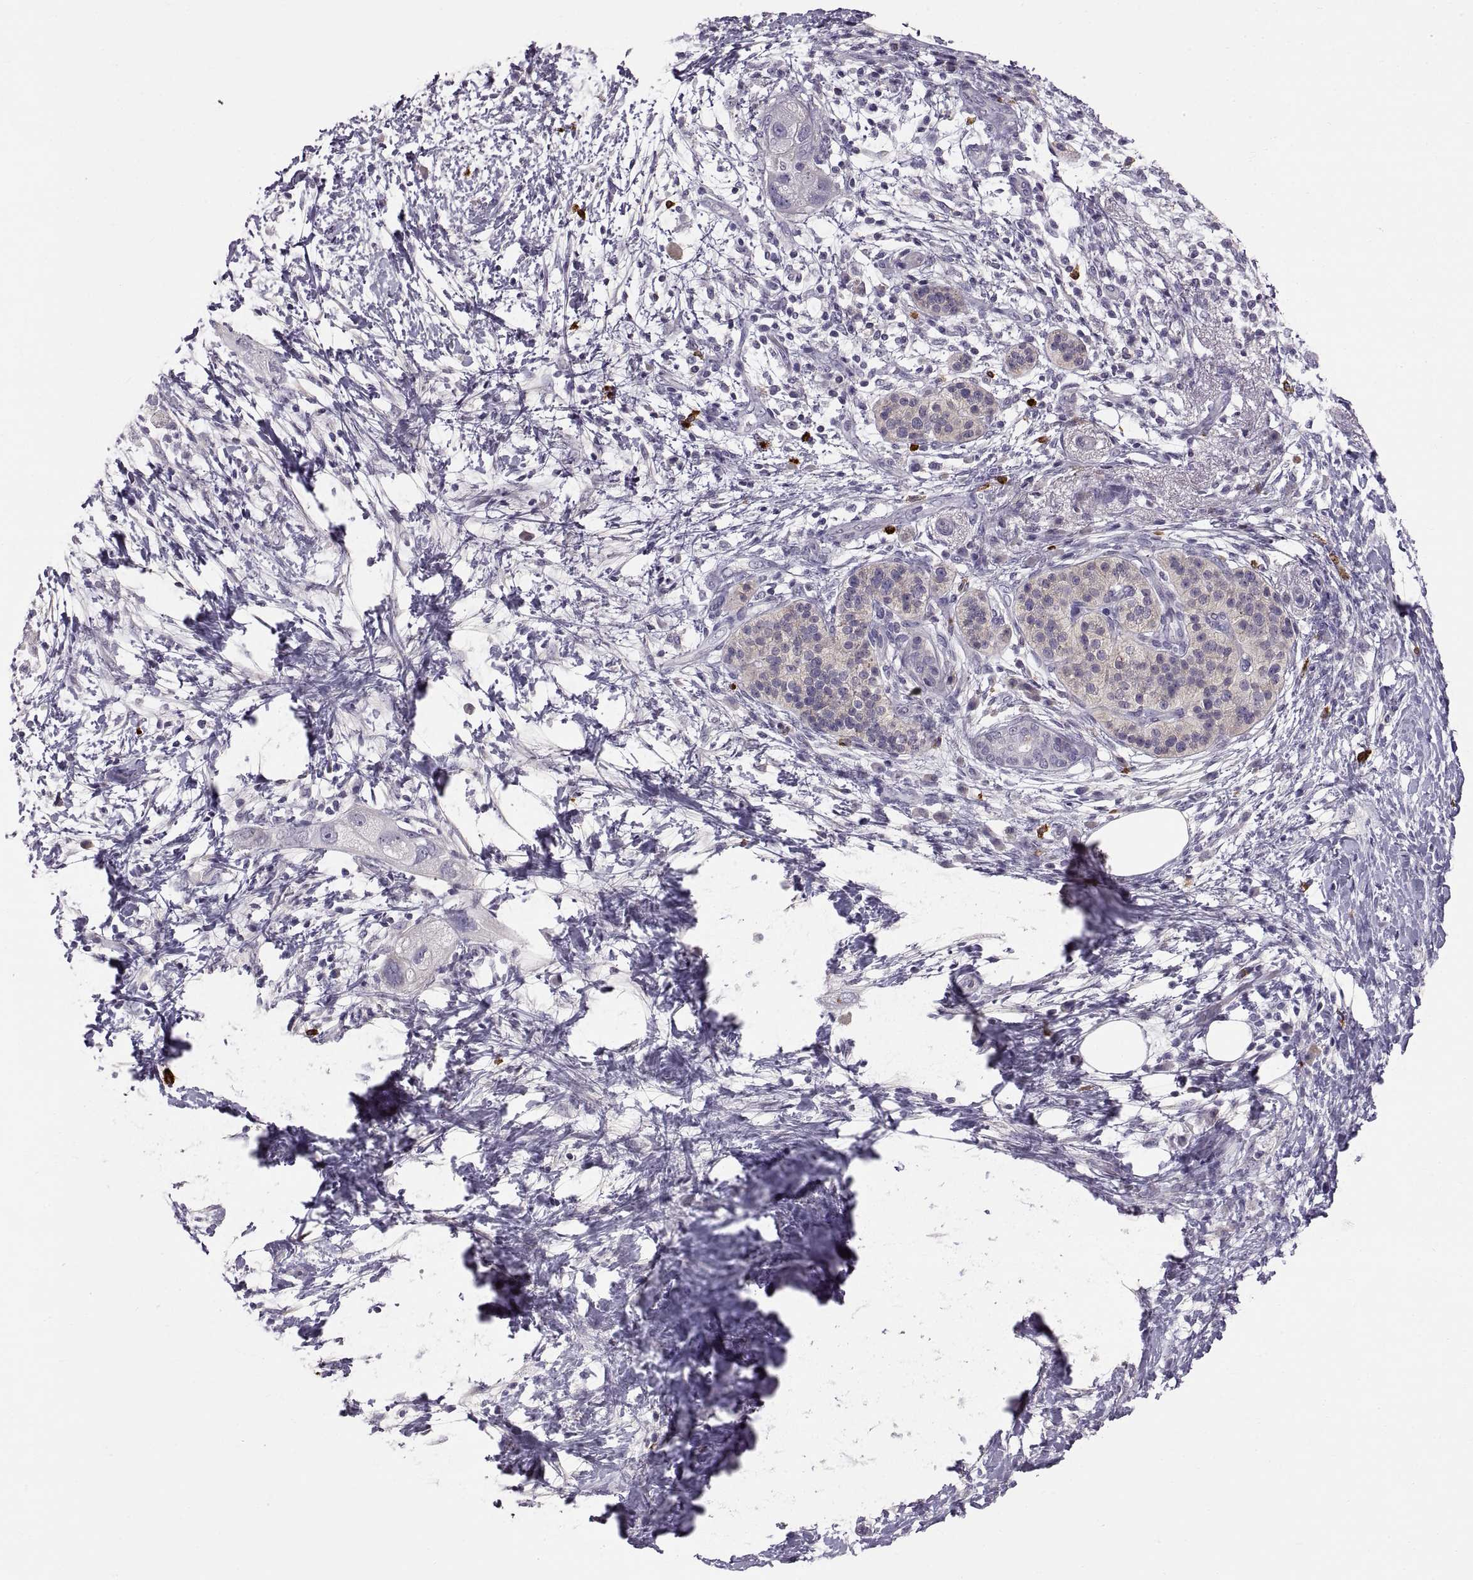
{"staining": {"intensity": "negative", "quantity": "none", "location": "none"}, "tissue": "pancreatic cancer", "cell_type": "Tumor cells", "image_type": "cancer", "snomed": [{"axis": "morphology", "description": "Adenocarcinoma, NOS"}, {"axis": "topography", "description": "Pancreas"}], "caption": "Pancreatic adenocarcinoma was stained to show a protein in brown. There is no significant expression in tumor cells.", "gene": "WFDC8", "patient": {"sex": "female", "age": 72}}